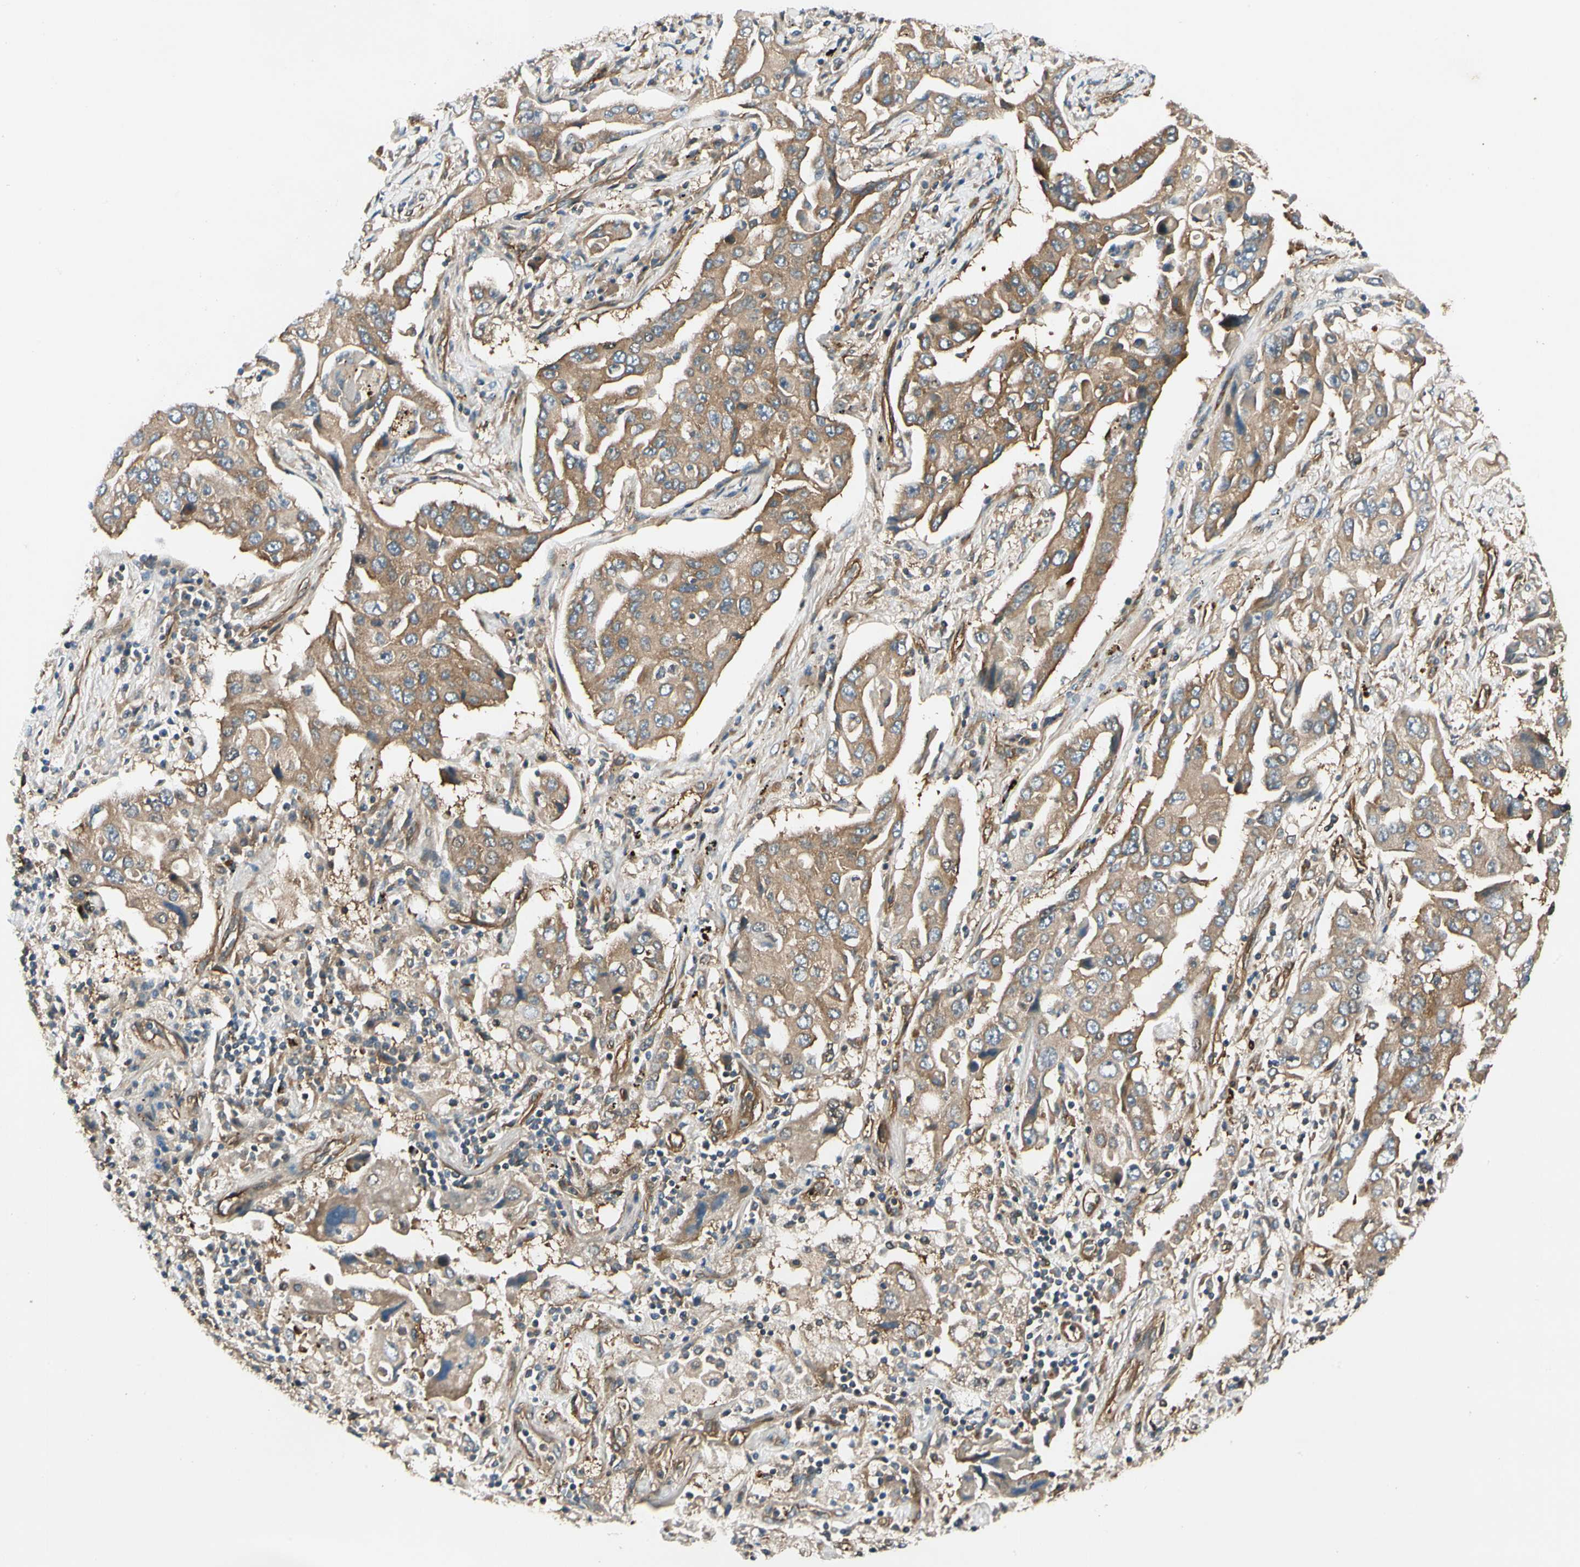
{"staining": {"intensity": "moderate", "quantity": ">75%", "location": "cytoplasmic/membranous"}, "tissue": "lung cancer", "cell_type": "Tumor cells", "image_type": "cancer", "snomed": [{"axis": "morphology", "description": "Adenocarcinoma, NOS"}, {"axis": "topography", "description": "Lung"}], "caption": "An immunohistochemistry (IHC) photomicrograph of tumor tissue is shown. Protein staining in brown highlights moderate cytoplasmic/membranous positivity in adenocarcinoma (lung) within tumor cells.", "gene": "ROCK2", "patient": {"sex": "female", "age": 65}}